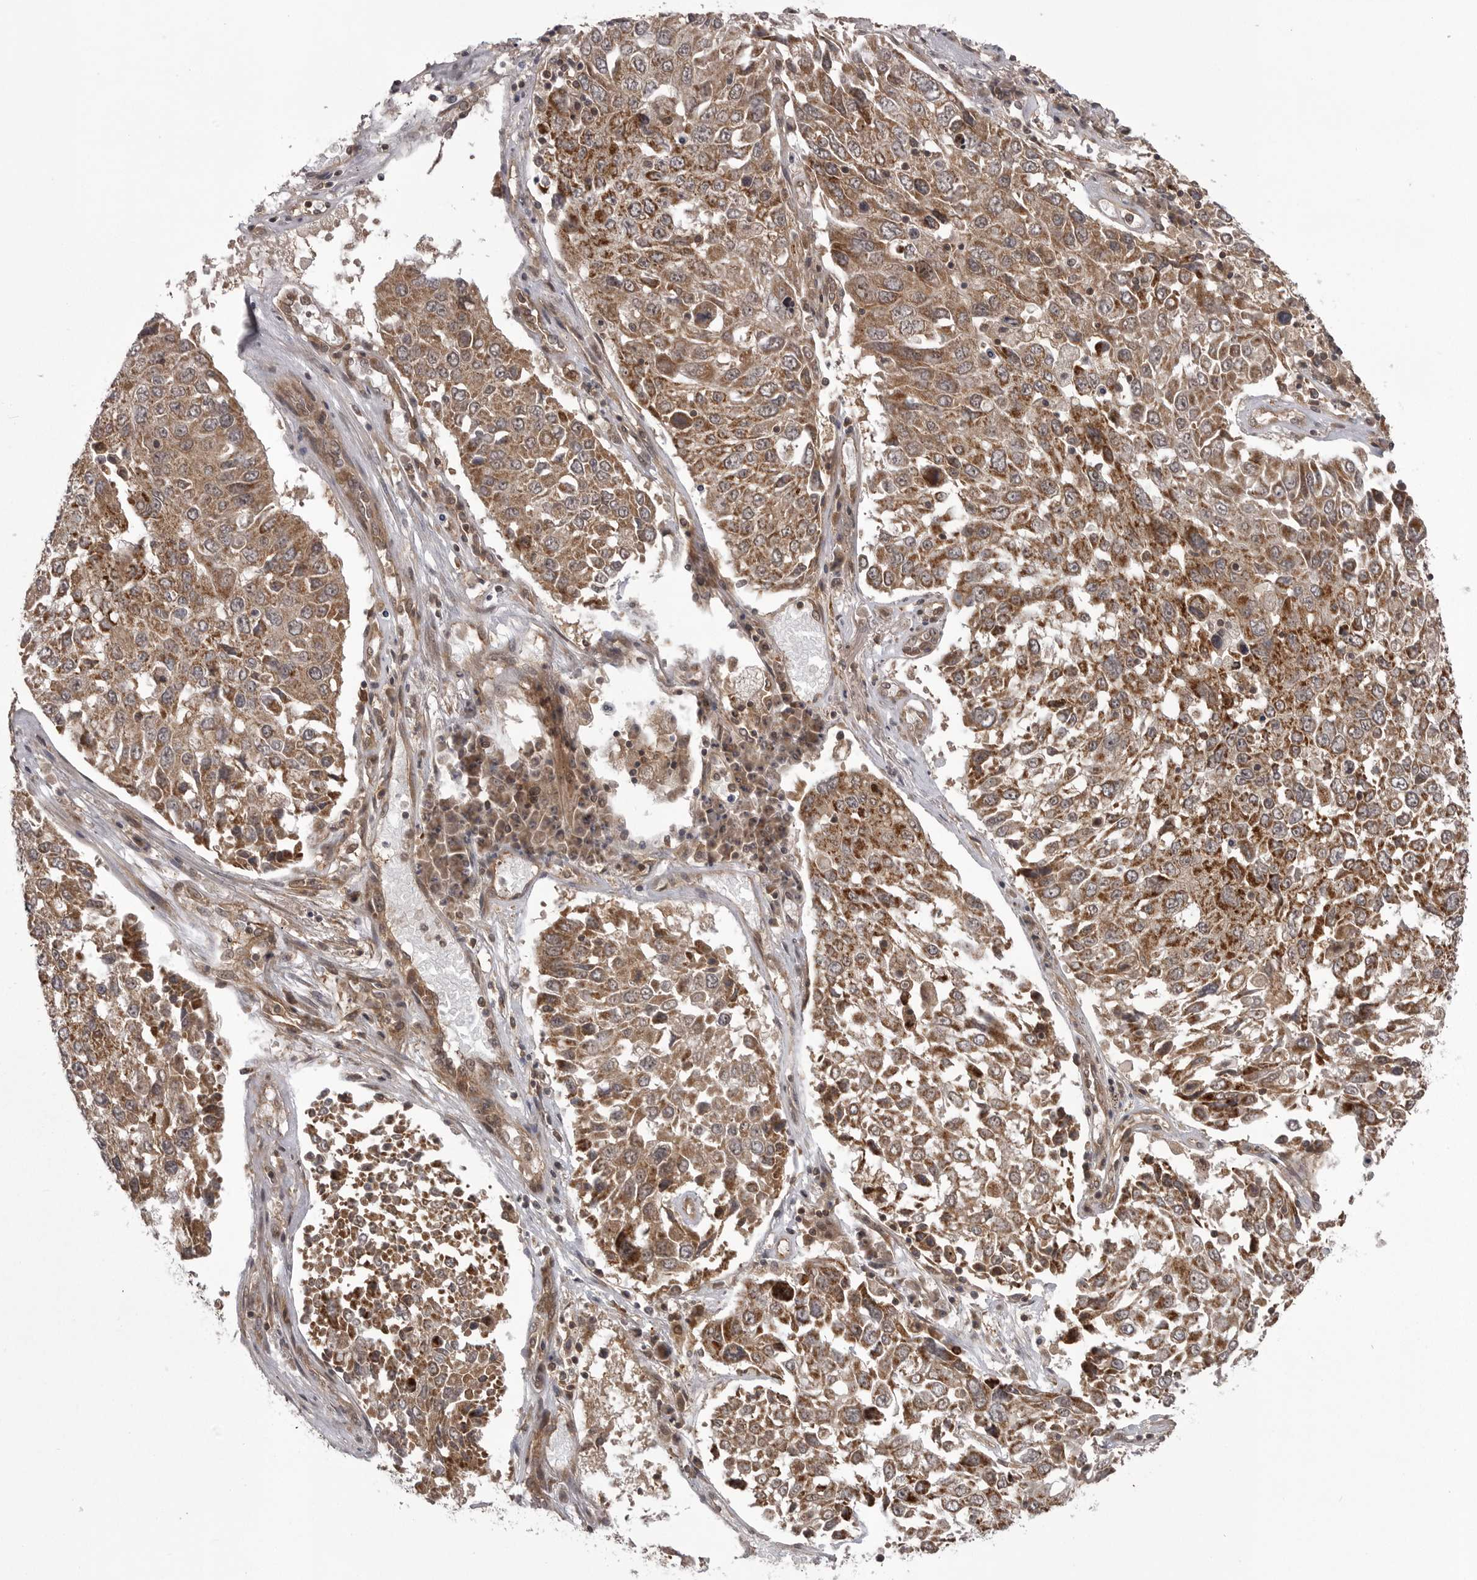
{"staining": {"intensity": "moderate", "quantity": ">75%", "location": "cytoplasmic/membranous"}, "tissue": "lung cancer", "cell_type": "Tumor cells", "image_type": "cancer", "snomed": [{"axis": "morphology", "description": "Squamous cell carcinoma, NOS"}, {"axis": "topography", "description": "Lung"}], "caption": "Lung cancer (squamous cell carcinoma) stained for a protein (brown) displays moderate cytoplasmic/membranous positive staining in approximately >75% of tumor cells.", "gene": "STK24", "patient": {"sex": "male", "age": 65}}